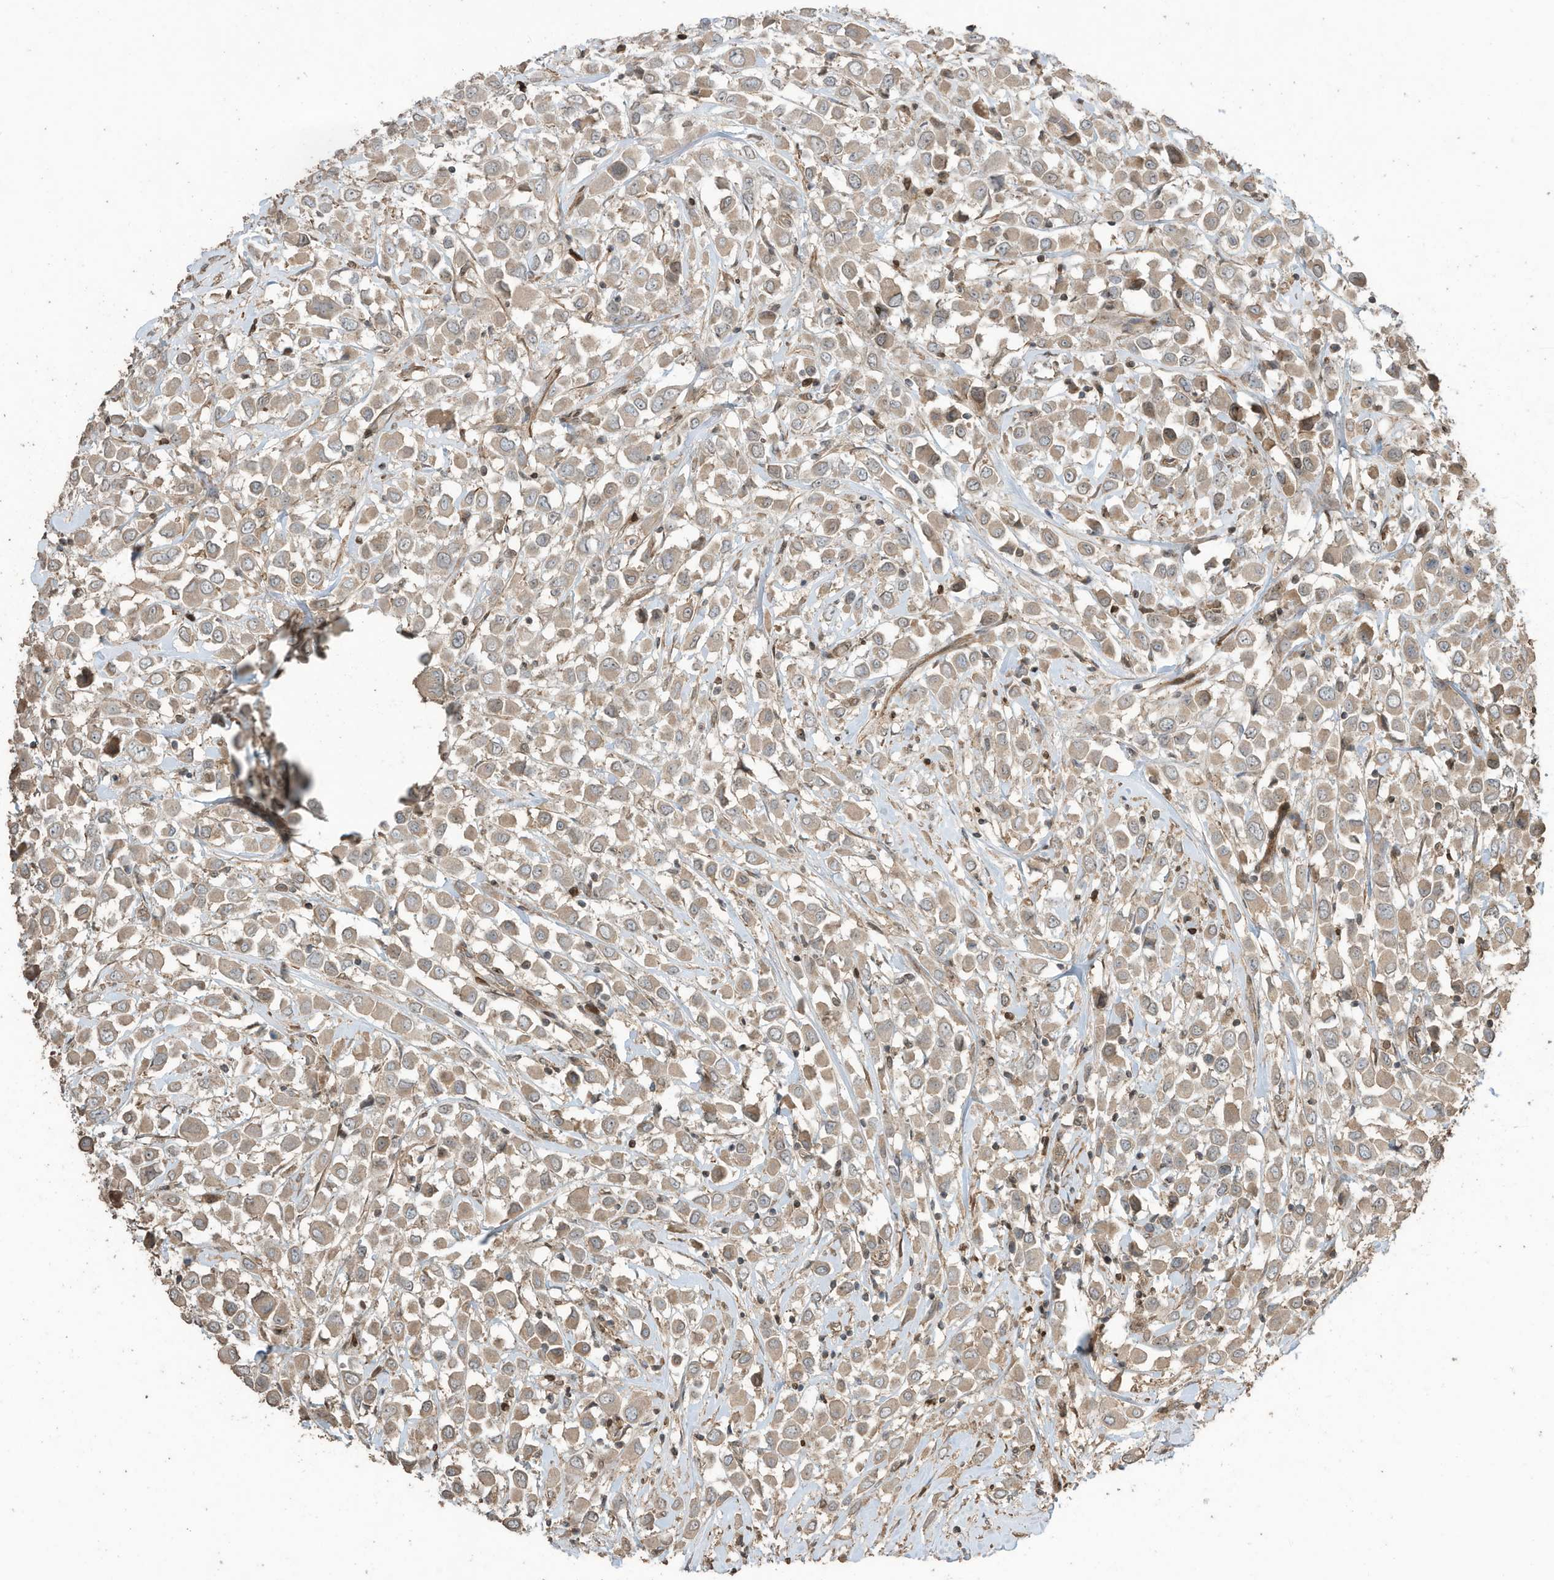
{"staining": {"intensity": "weak", "quantity": ">75%", "location": "cytoplasmic/membranous"}, "tissue": "breast cancer", "cell_type": "Tumor cells", "image_type": "cancer", "snomed": [{"axis": "morphology", "description": "Duct carcinoma"}, {"axis": "topography", "description": "Breast"}], "caption": "Breast intraductal carcinoma stained for a protein (brown) shows weak cytoplasmic/membranous positive positivity in about >75% of tumor cells.", "gene": "ZNF653", "patient": {"sex": "female", "age": 61}}